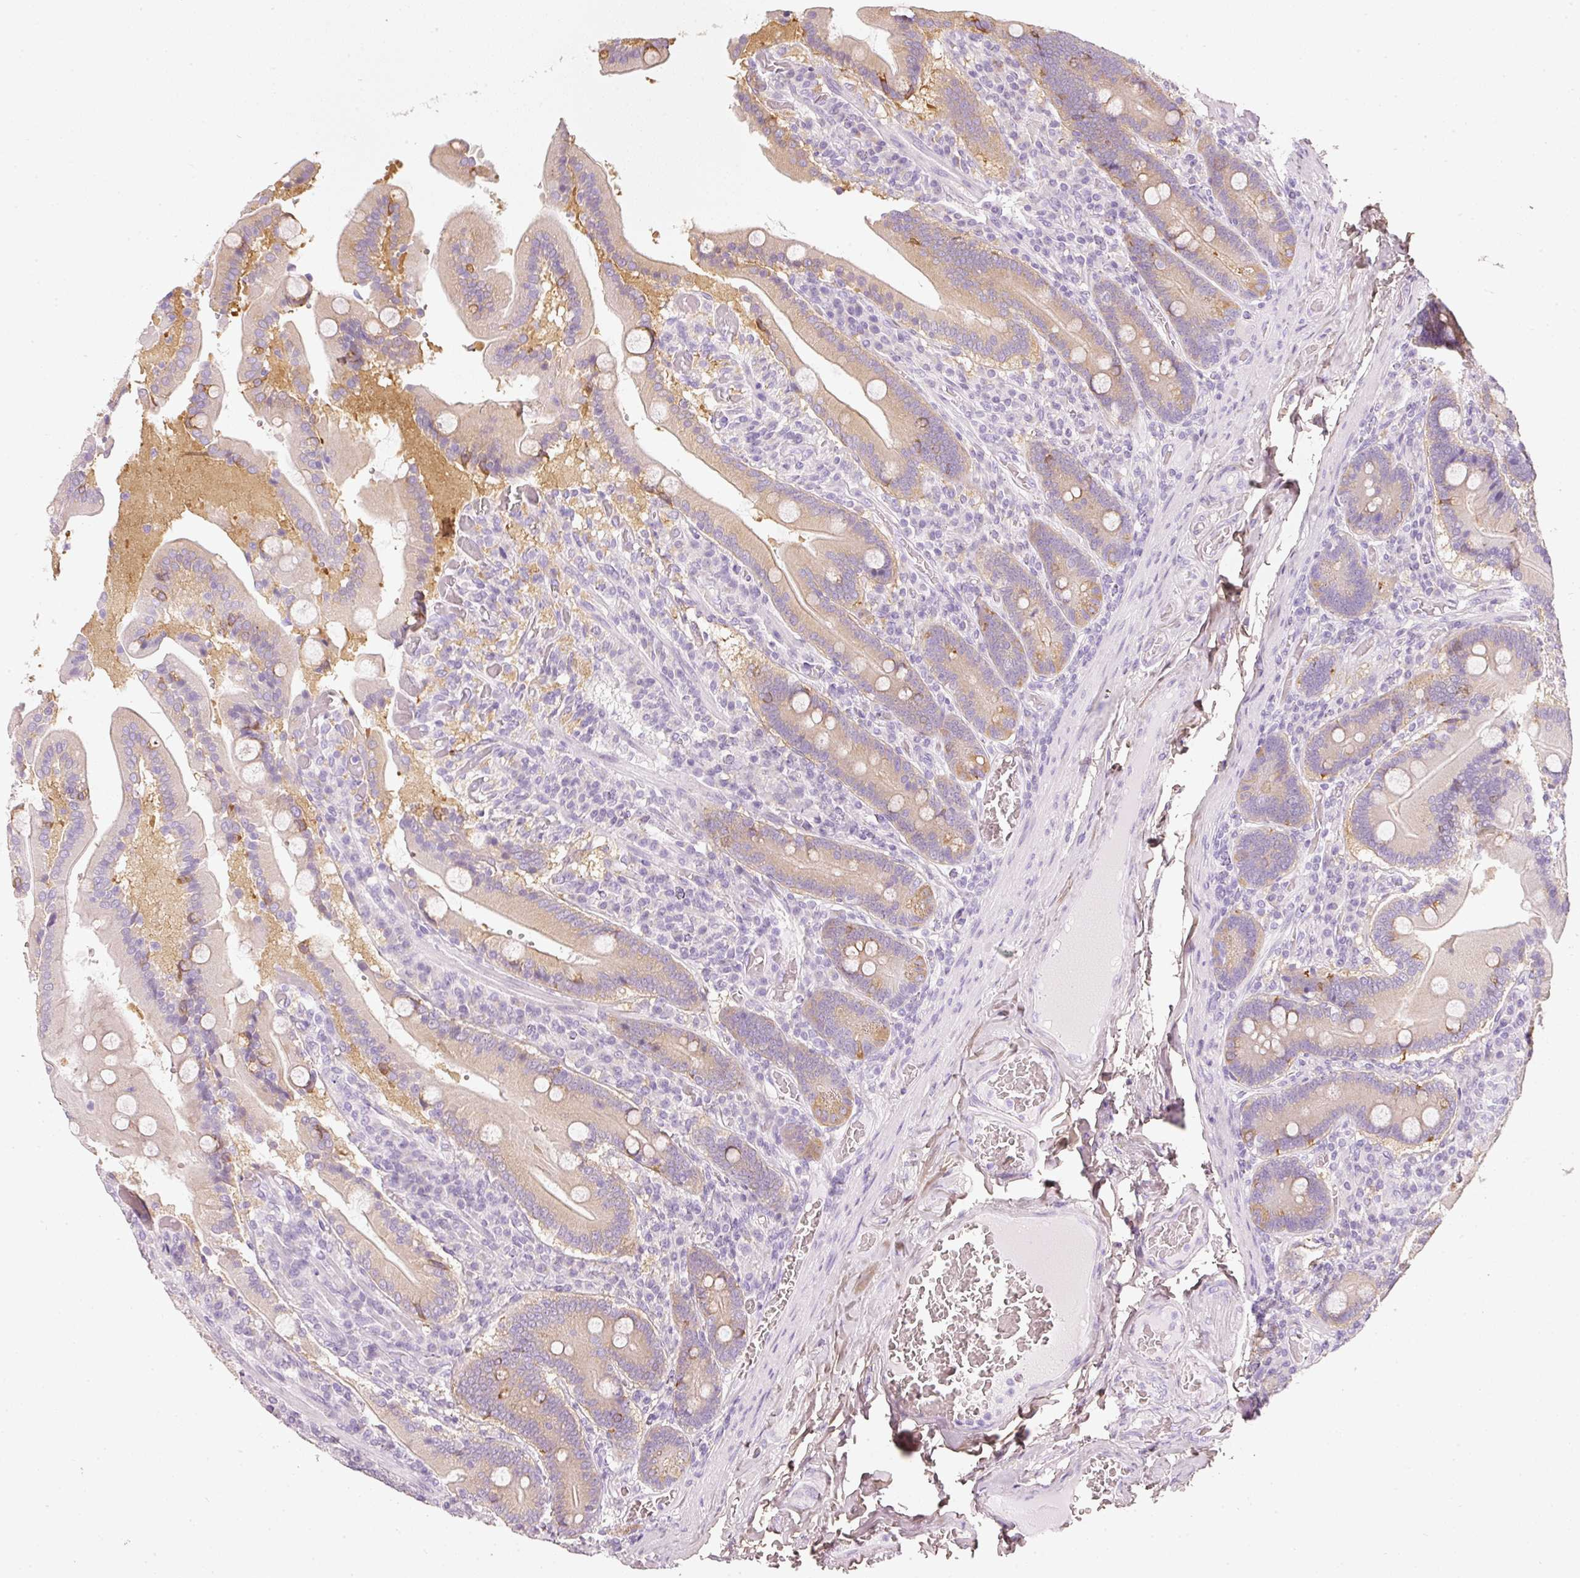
{"staining": {"intensity": "strong", "quantity": "<25%", "location": "cytoplasmic/membranous"}, "tissue": "duodenum", "cell_type": "Glandular cells", "image_type": "normal", "snomed": [{"axis": "morphology", "description": "Normal tissue, NOS"}, {"axis": "topography", "description": "Duodenum"}], "caption": "Immunohistochemical staining of unremarkable duodenum displays medium levels of strong cytoplasmic/membranous staining in about <25% of glandular cells.", "gene": "PDXDC1", "patient": {"sex": "female", "age": 62}}